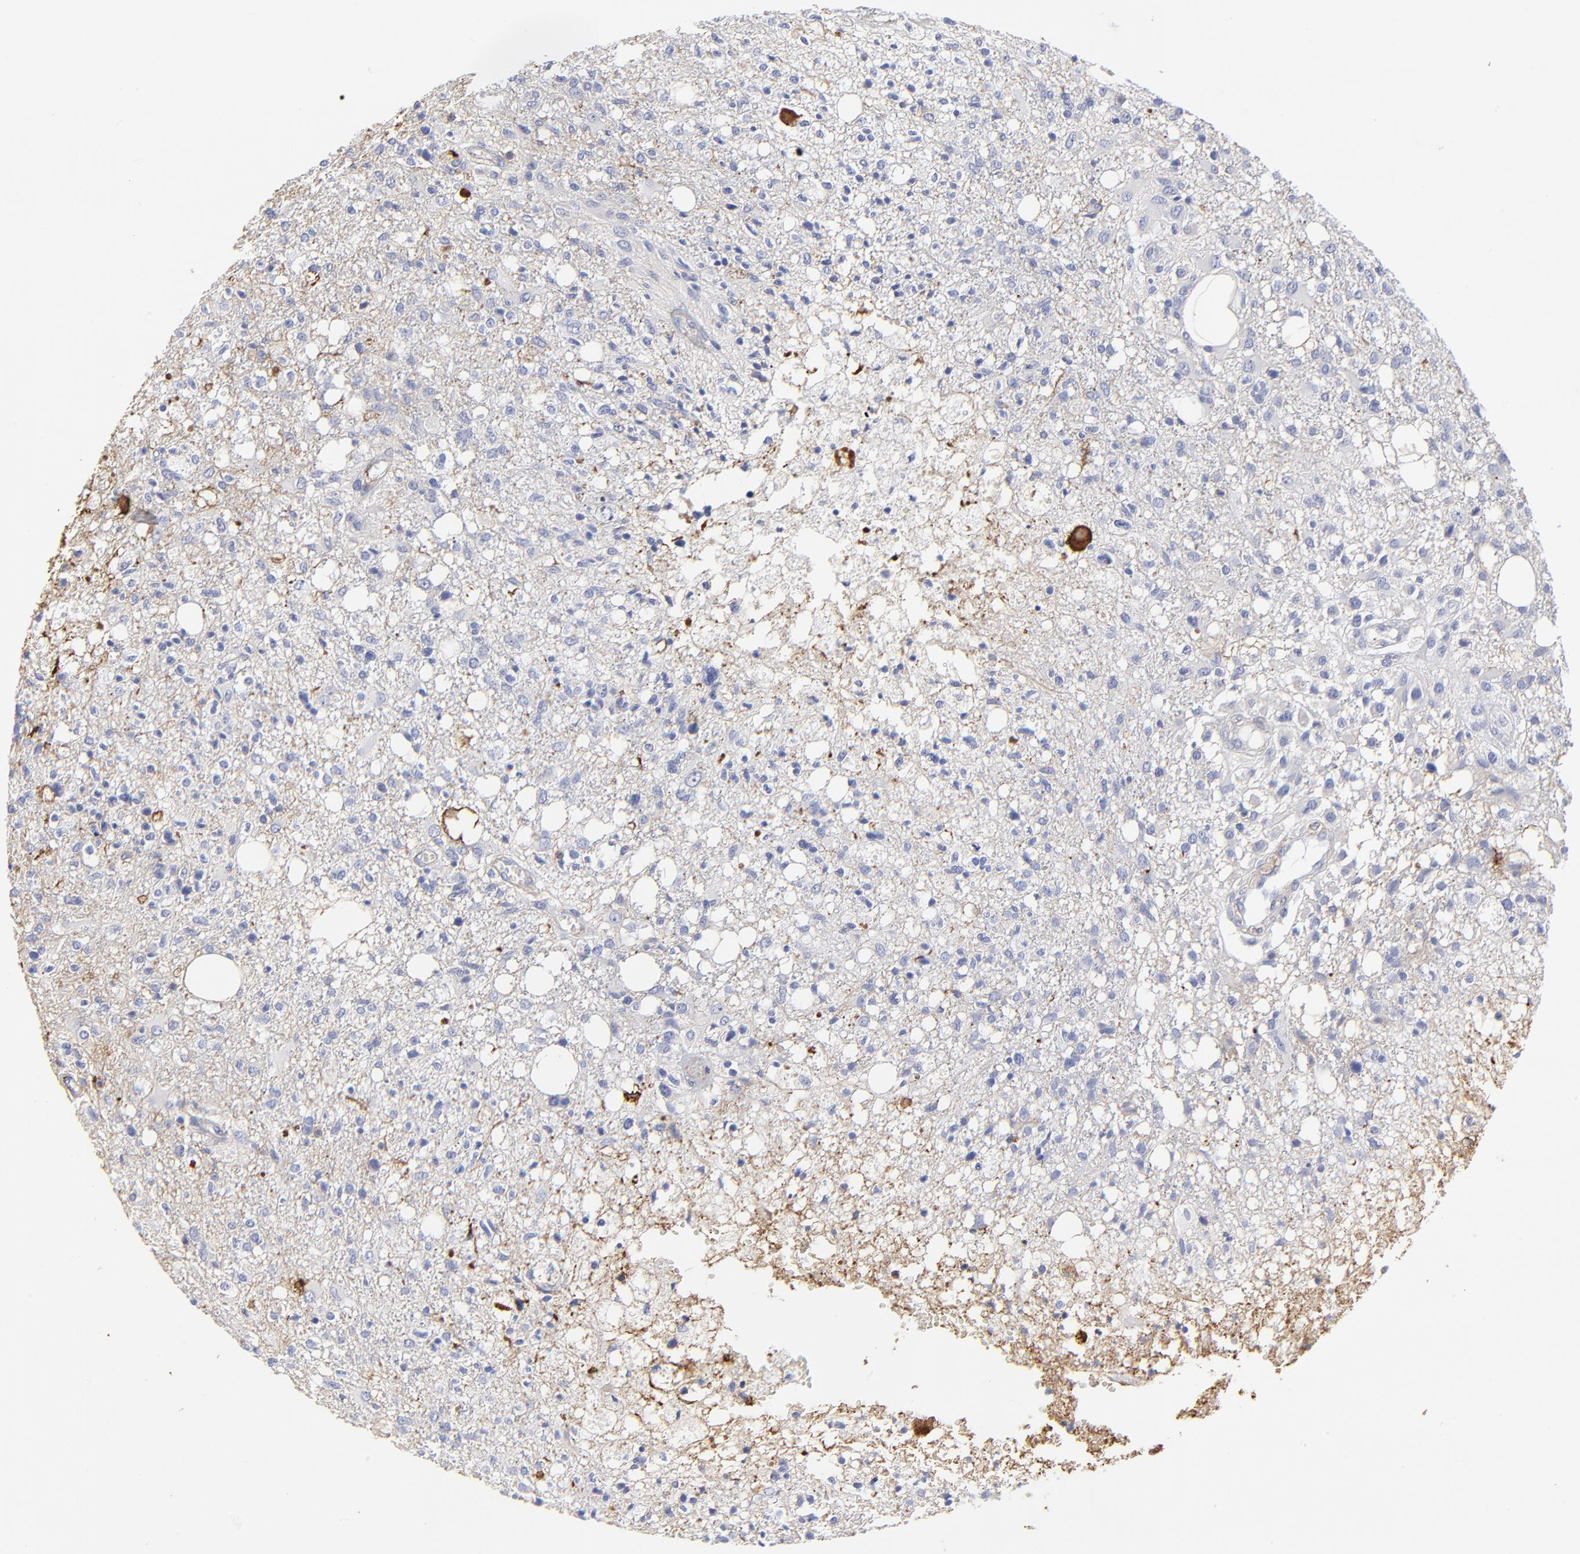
{"staining": {"intensity": "weak", "quantity": "<25%", "location": "cytoplasmic/membranous"}, "tissue": "glioma", "cell_type": "Tumor cells", "image_type": "cancer", "snomed": [{"axis": "morphology", "description": "Glioma, malignant, High grade"}, {"axis": "topography", "description": "Cerebral cortex"}], "caption": "The micrograph shows no staining of tumor cells in malignant high-grade glioma.", "gene": "ANXA6", "patient": {"sex": "male", "age": 76}}